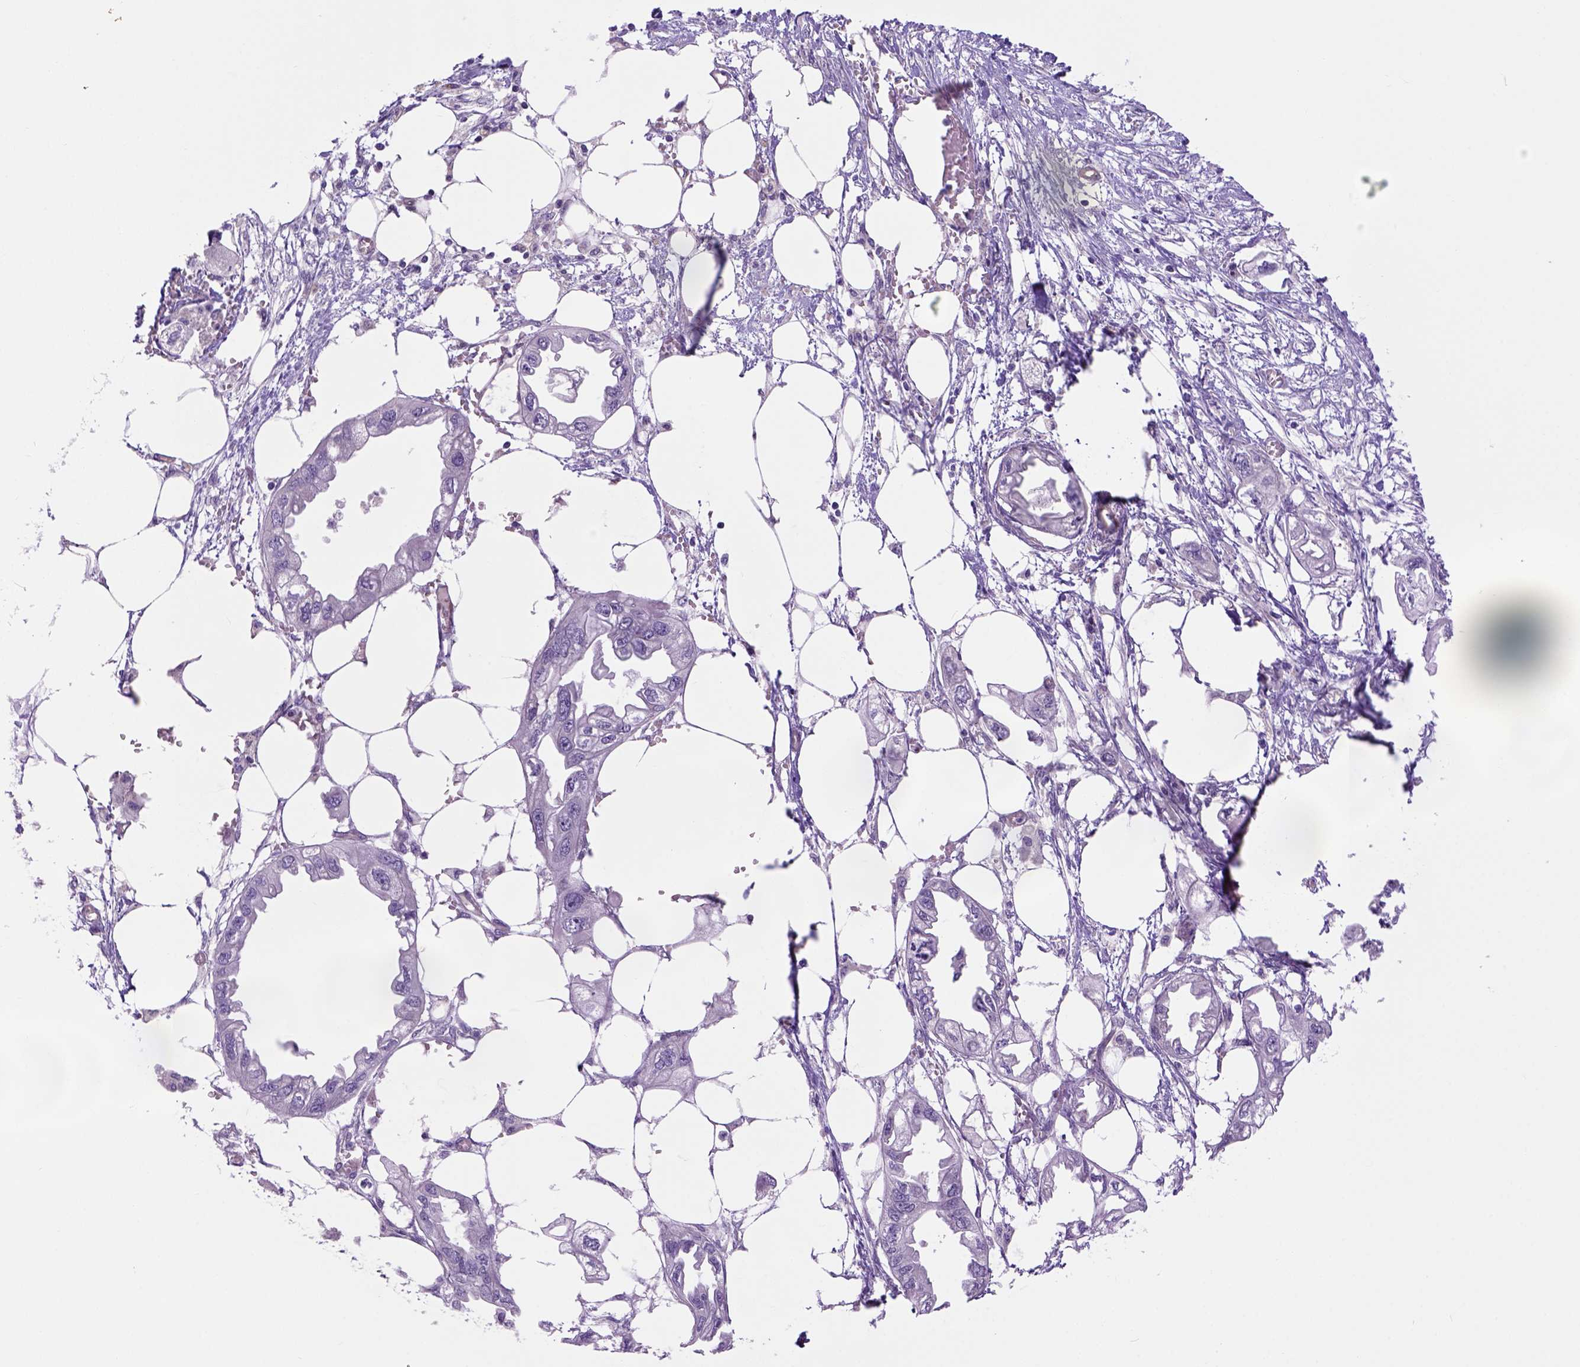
{"staining": {"intensity": "negative", "quantity": "none", "location": "none"}, "tissue": "endometrial cancer", "cell_type": "Tumor cells", "image_type": "cancer", "snomed": [{"axis": "morphology", "description": "Adenocarcinoma, NOS"}, {"axis": "morphology", "description": "Adenocarcinoma, metastatic, NOS"}, {"axis": "topography", "description": "Adipose tissue"}, {"axis": "topography", "description": "Endometrium"}], "caption": "Histopathology image shows no significant protein staining in tumor cells of metastatic adenocarcinoma (endometrial). (DAB IHC, high magnification).", "gene": "CASKIN2", "patient": {"sex": "female", "age": 67}}